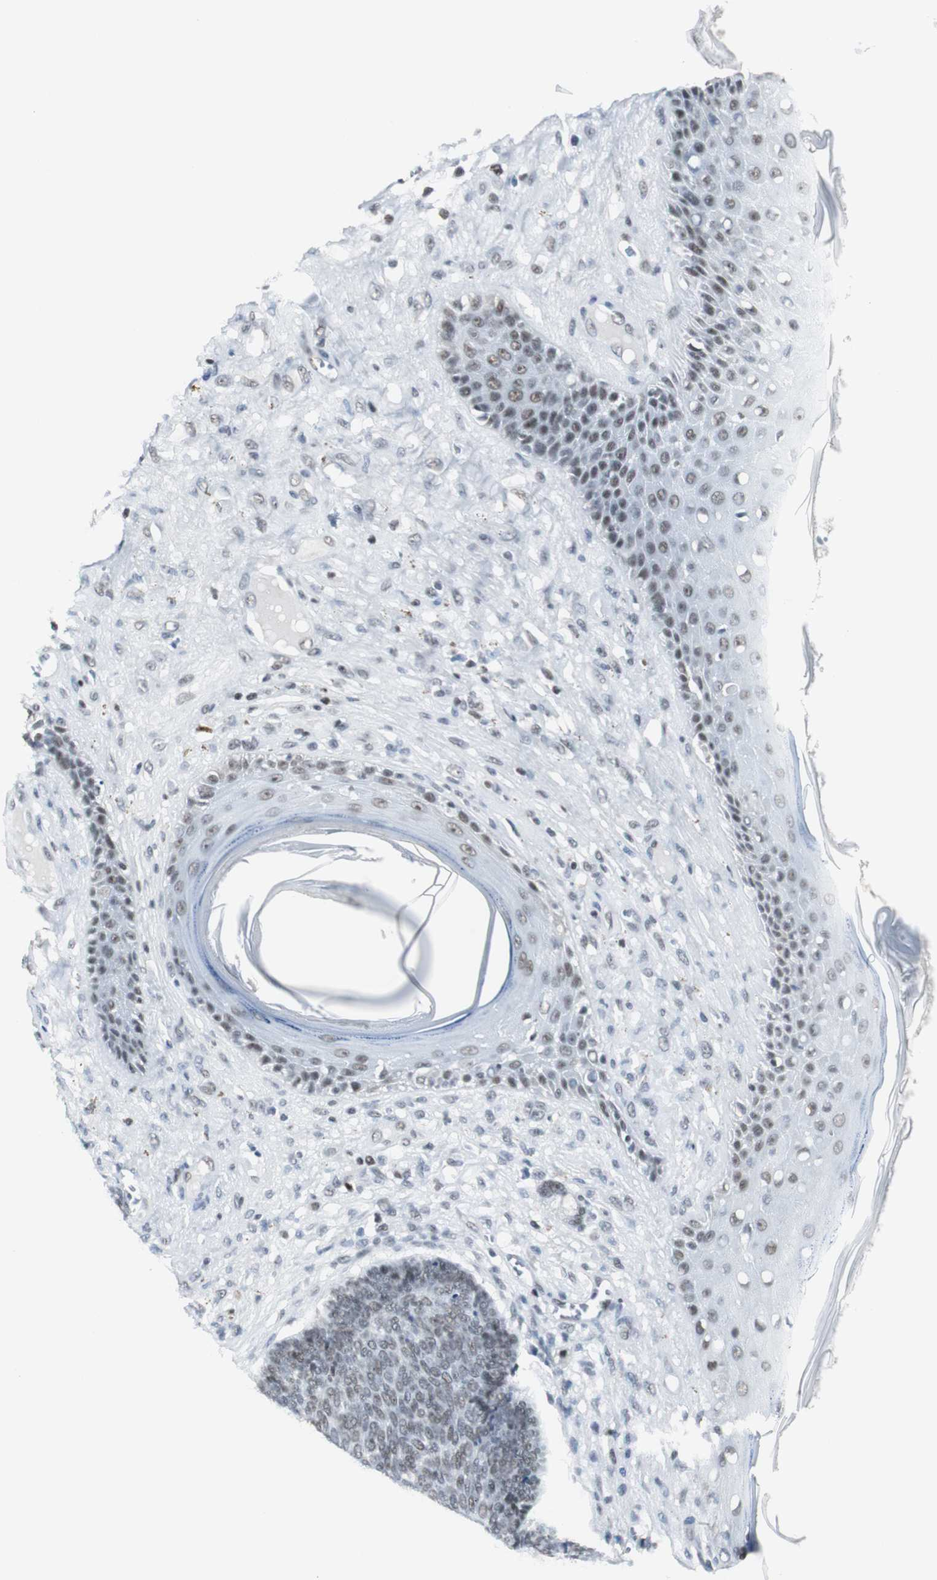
{"staining": {"intensity": "weak", "quantity": ">75%", "location": "nuclear"}, "tissue": "skin cancer", "cell_type": "Tumor cells", "image_type": "cancer", "snomed": [{"axis": "morphology", "description": "Basal cell carcinoma"}, {"axis": "topography", "description": "Skin"}], "caption": "The micrograph reveals a brown stain indicating the presence of a protein in the nuclear of tumor cells in skin cancer (basal cell carcinoma). The protein of interest is stained brown, and the nuclei are stained in blue (DAB IHC with brightfield microscopy, high magnification).", "gene": "RAD9A", "patient": {"sex": "male", "age": 84}}